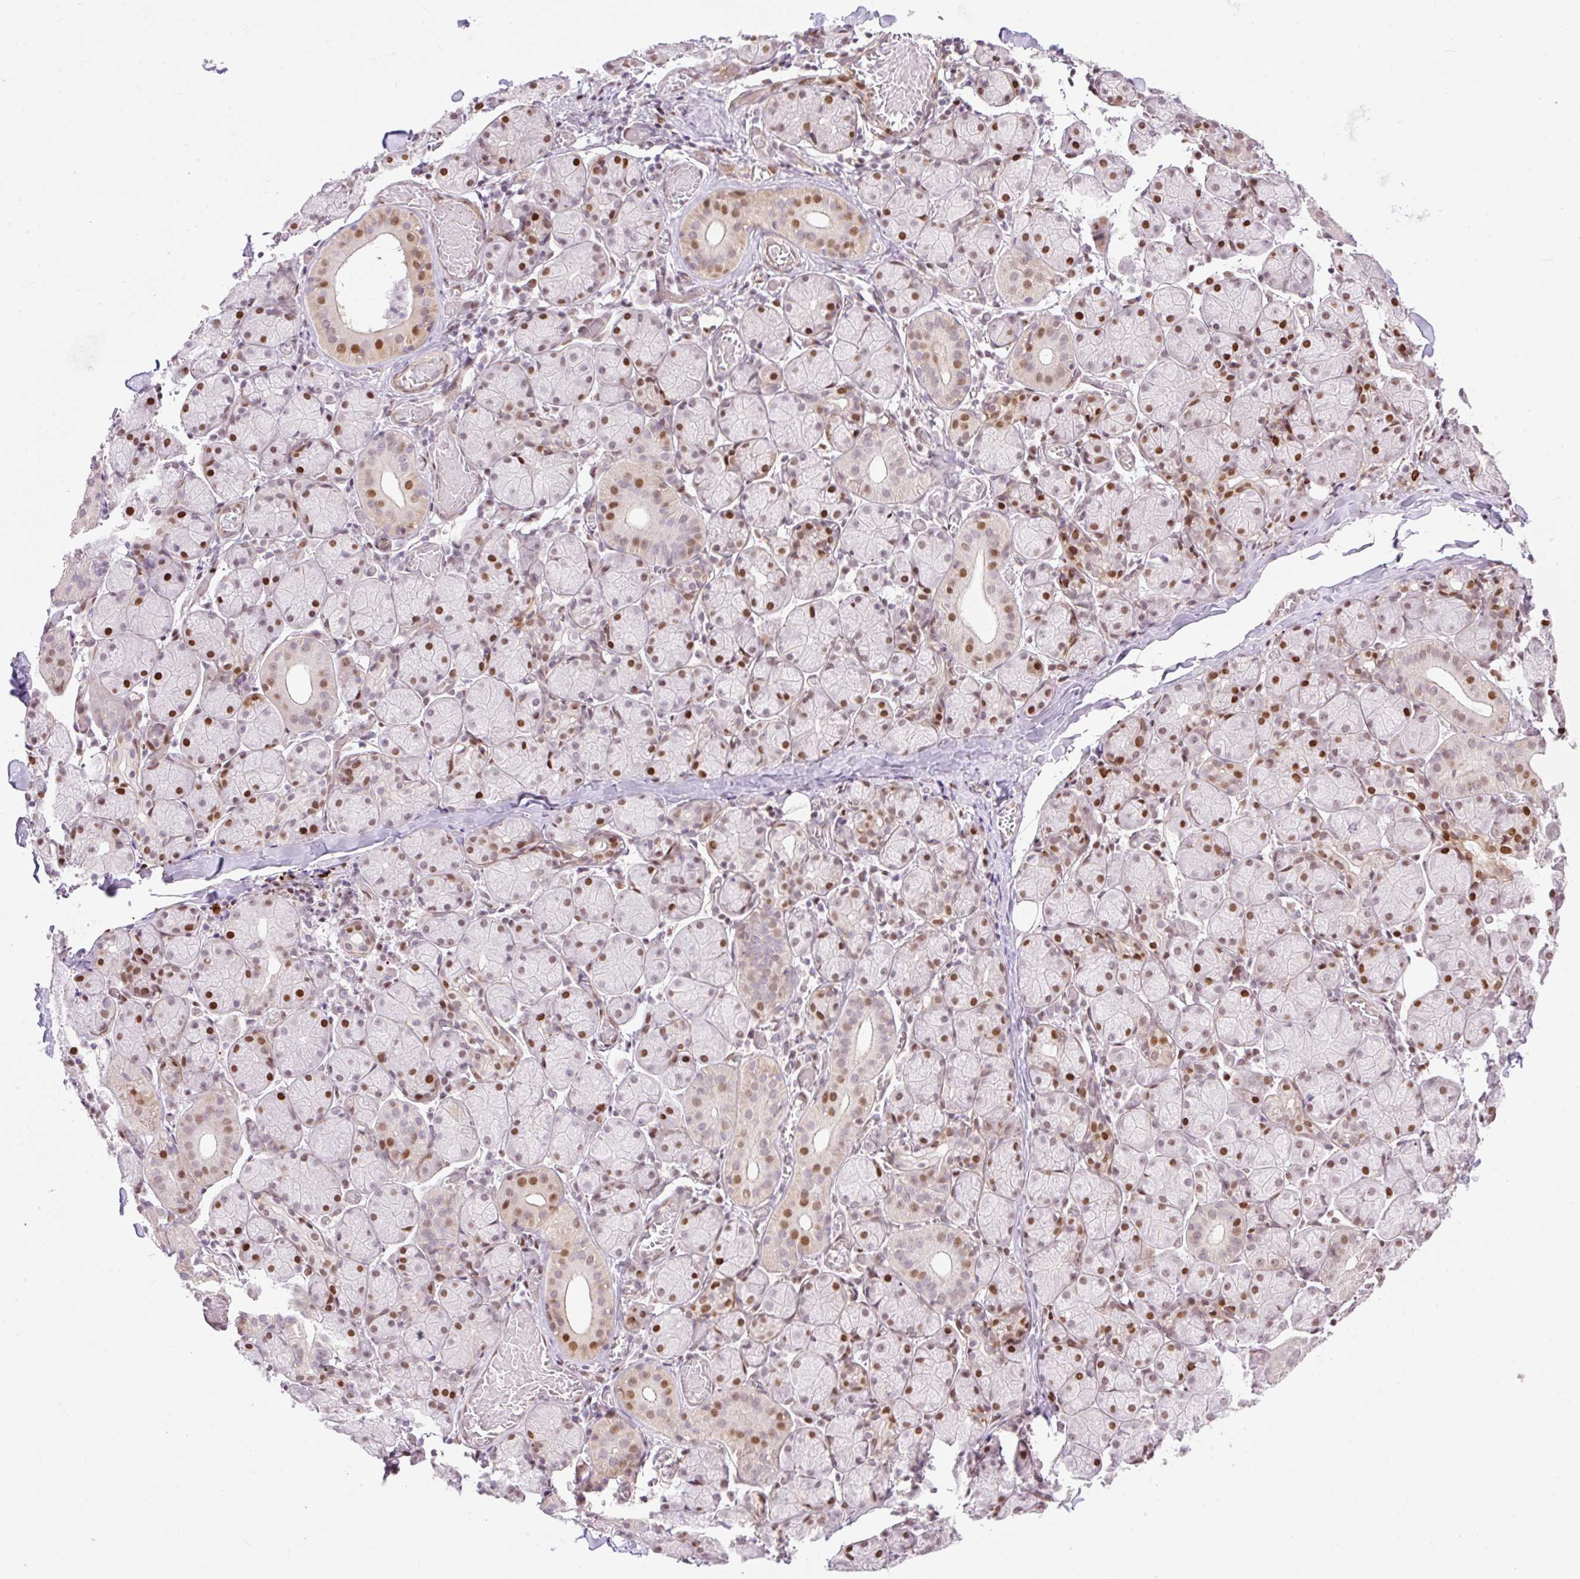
{"staining": {"intensity": "moderate", "quantity": "25%-75%", "location": "nuclear"}, "tissue": "salivary gland", "cell_type": "Glandular cells", "image_type": "normal", "snomed": [{"axis": "morphology", "description": "Normal tissue, NOS"}, {"axis": "topography", "description": "Salivary gland"}], "caption": "Salivary gland stained for a protein (brown) exhibits moderate nuclear positive expression in approximately 25%-75% of glandular cells.", "gene": "RIPPLY3", "patient": {"sex": "female", "age": 24}}